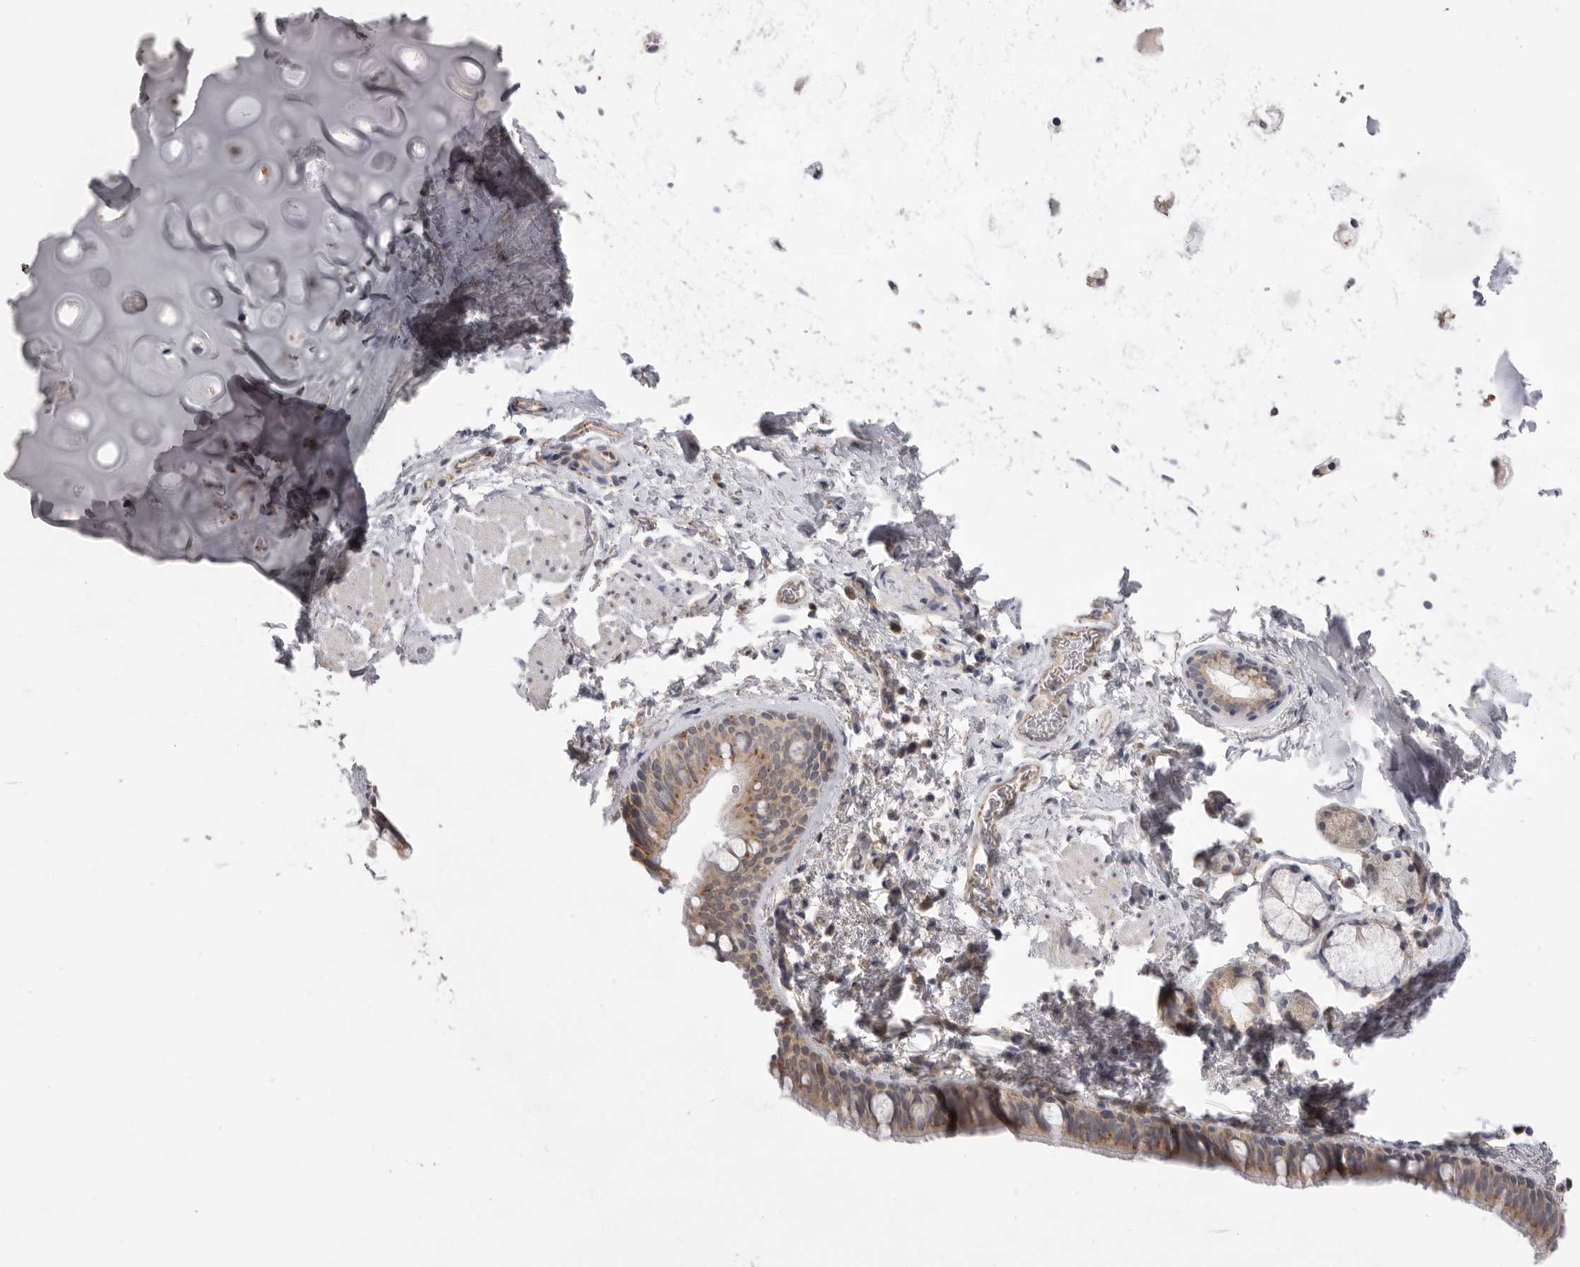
{"staining": {"intensity": "weak", "quantity": ">75%", "location": "cytoplasmic/membranous"}, "tissue": "bronchus", "cell_type": "Respiratory epithelial cells", "image_type": "normal", "snomed": [{"axis": "morphology", "description": "Normal tissue, NOS"}, {"axis": "topography", "description": "Cartilage tissue"}, {"axis": "topography", "description": "Bronchus"}, {"axis": "topography", "description": "Lung"}], "caption": "A micrograph showing weak cytoplasmic/membranous expression in about >75% of respiratory epithelial cells in benign bronchus, as visualized by brown immunohistochemical staining.", "gene": "TLR3", "patient": {"sex": "male", "age": 64}}